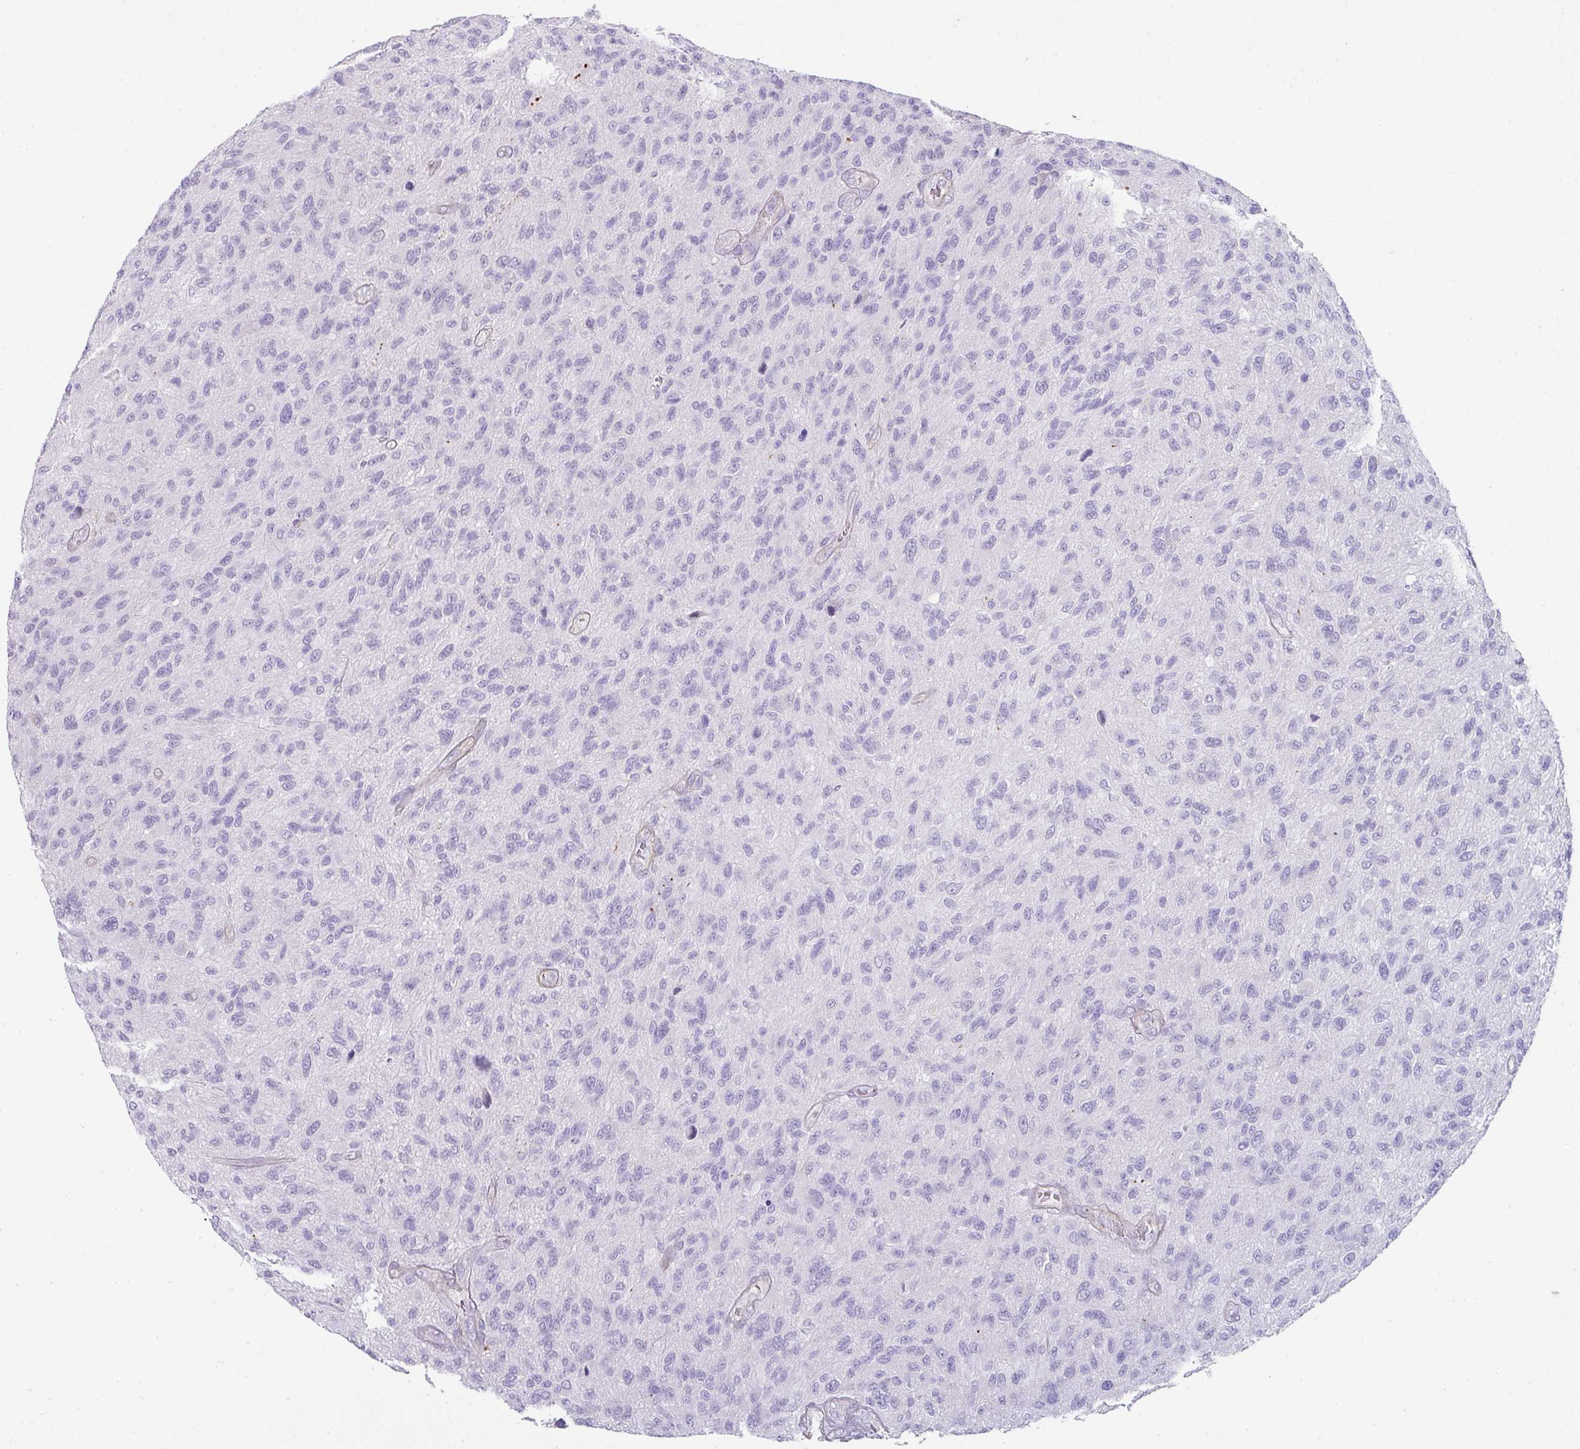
{"staining": {"intensity": "negative", "quantity": "none", "location": "none"}, "tissue": "glioma", "cell_type": "Tumor cells", "image_type": "cancer", "snomed": [{"axis": "morphology", "description": "Glioma, malignant, High grade"}, {"axis": "topography", "description": "Brain"}], "caption": "This micrograph is of glioma stained with IHC to label a protein in brown with the nuclei are counter-stained blue. There is no positivity in tumor cells.", "gene": "OR52N1", "patient": {"sex": "male", "age": 47}}